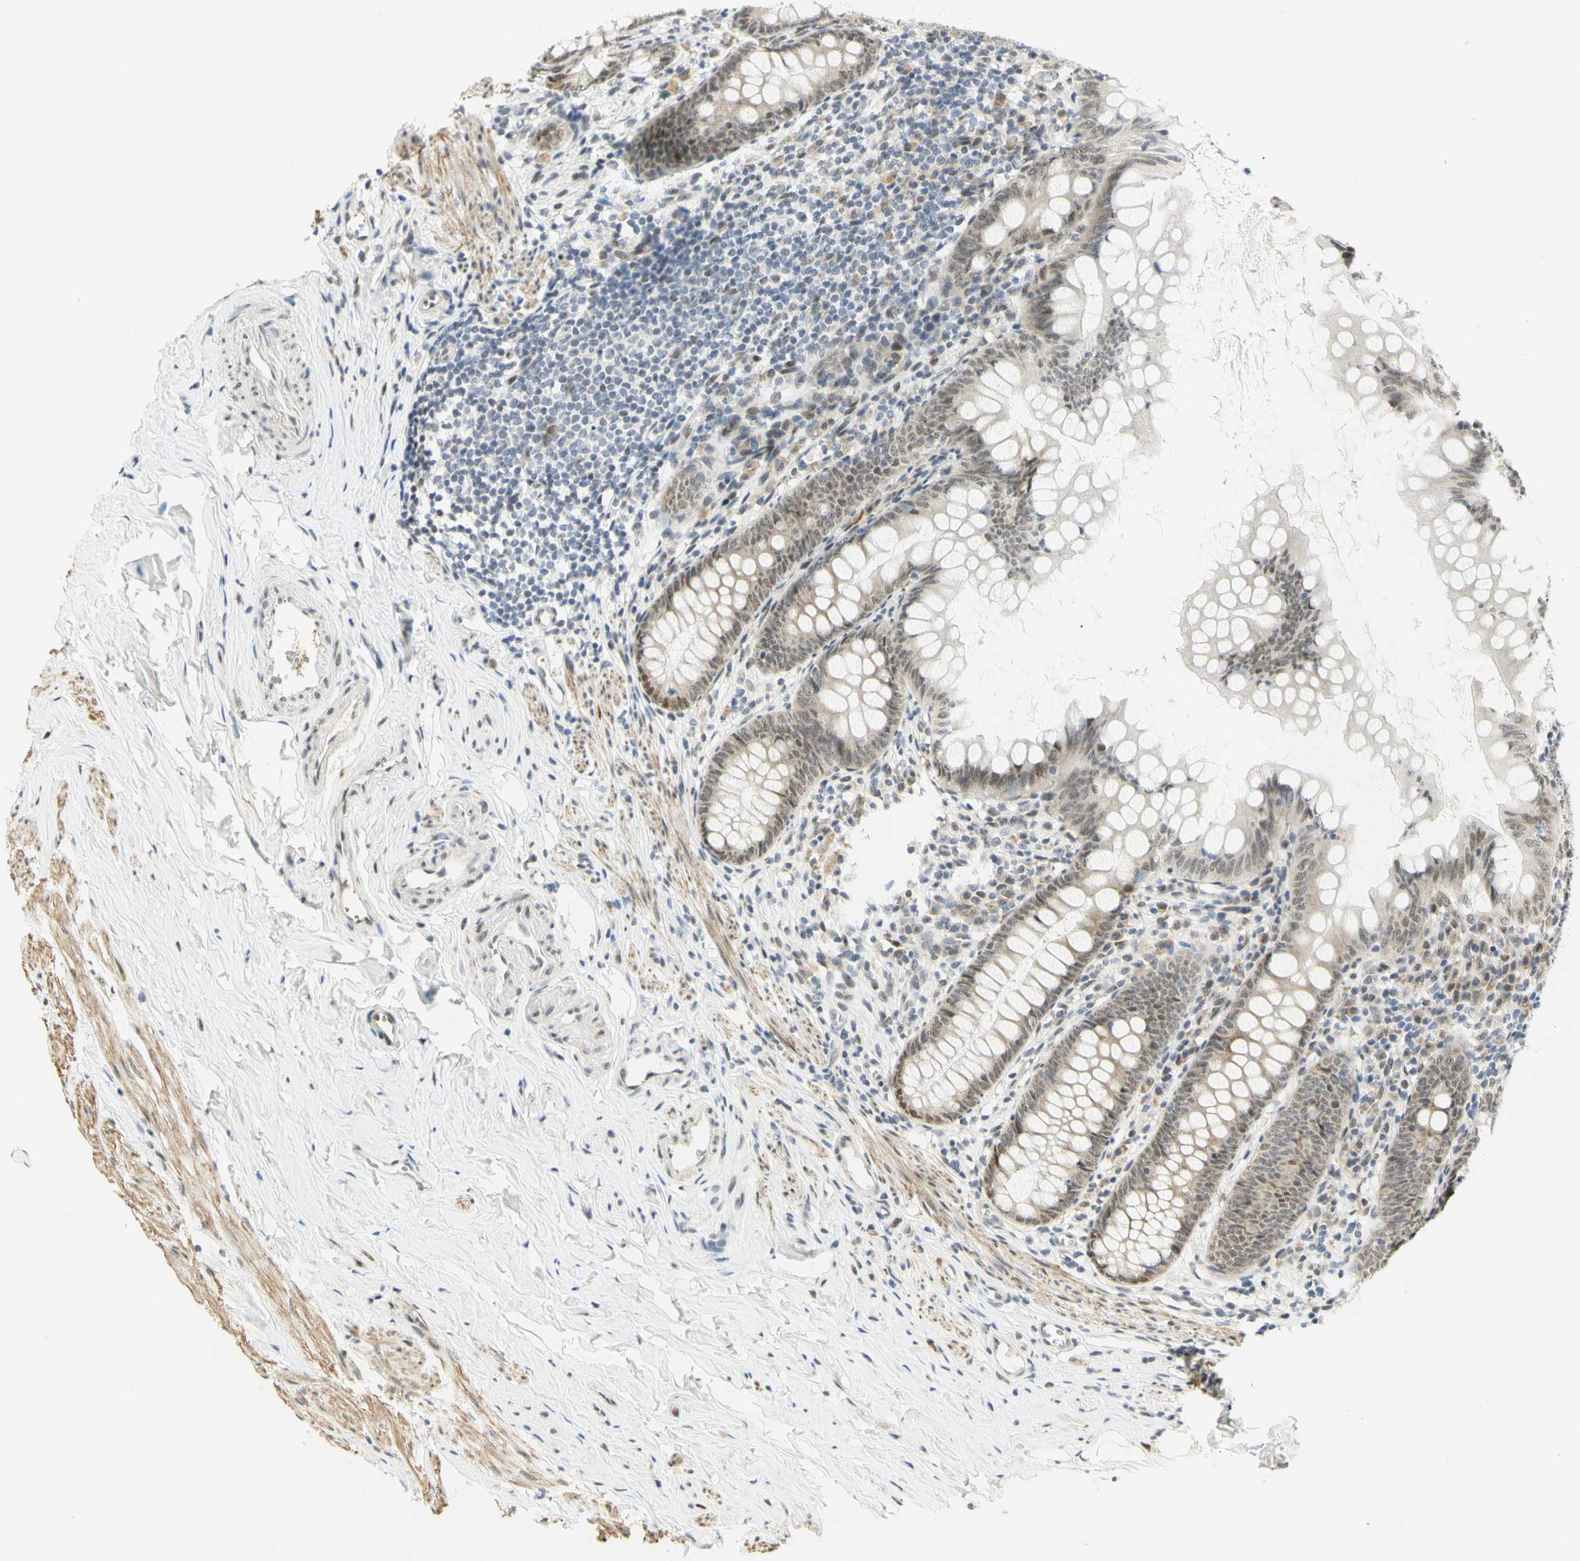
{"staining": {"intensity": "moderate", "quantity": ">75%", "location": "nuclear"}, "tissue": "appendix", "cell_type": "Glandular cells", "image_type": "normal", "snomed": [{"axis": "morphology", "description": "Normal tissue, NOS"}, {"axis": "topography", "description": "Appendix"}], "caption": "An immunohistochemistry (IHC) histopathology image of normal tissue is shown. Protein staining in brown highlights moderate nuclear positivity in appendix within glandular cells. Using DAB (3,3'-diaminobenzidine) (brown) and hematoxylin (blue) stains, captured at high magnification using brightfield microscopy.", "gene": "DDX1", "patient": {"sex": "female", "age": 77}}